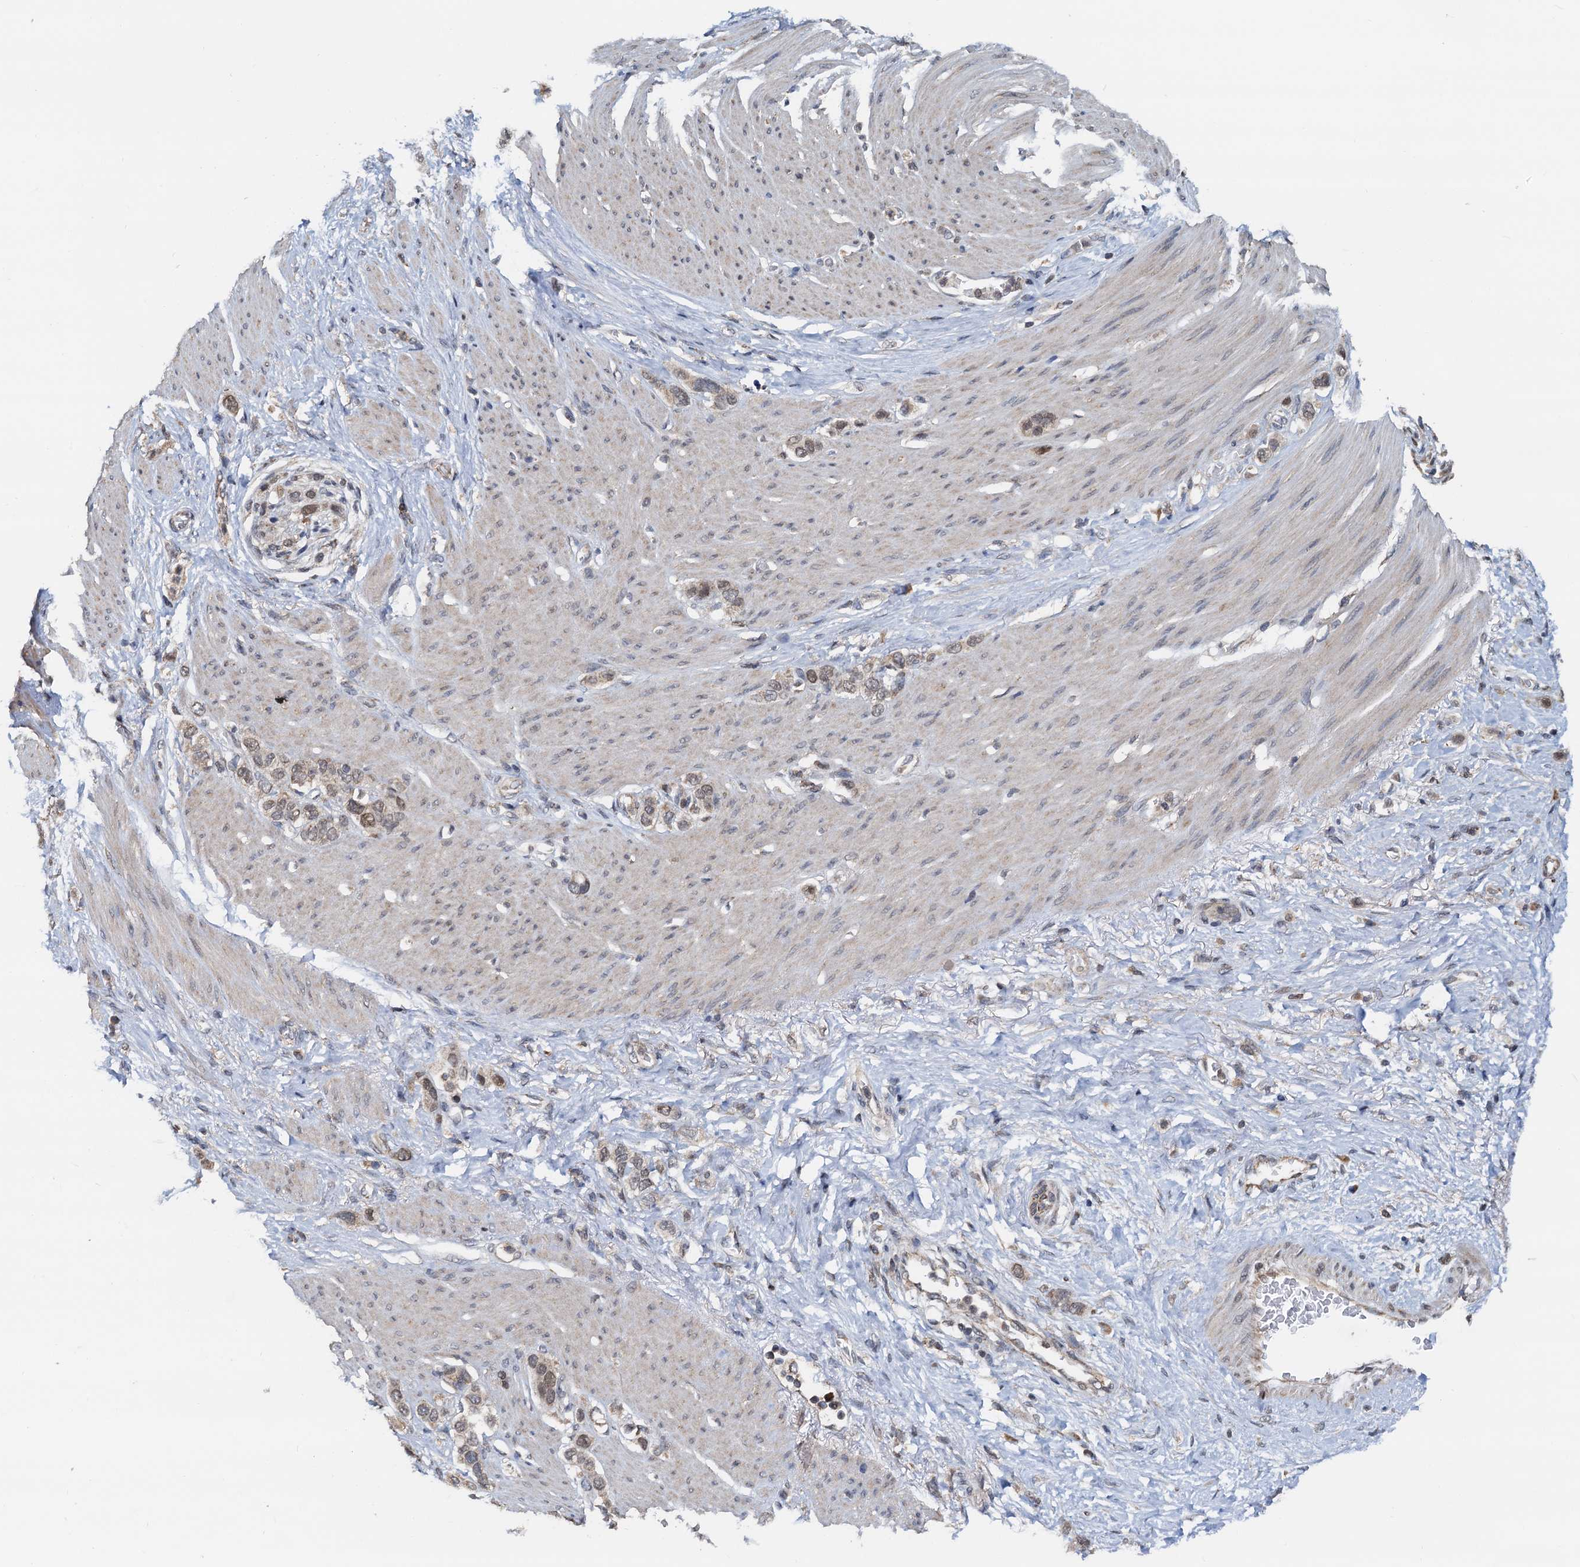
{"staining": {"intensity": "weak", "quantity": "25%-75%", "location": "cytoplasmic/membranous,nuclear"}, "tissue": "stomach cancer", "cell_type": "Tumor cells", "image_type": "cancer", "snomed": [{"axis": "morphology", "description": "Adenocarcinoma, NOS"}, {"axis": "morphology", "description": "Adenocarcinoma, High grade"}, {"axis": "topography", "description": "Stomach, upper"}, {"axis": "topography", "description": "Stomach, lower"}], "caption": "DAB (3,3'-diaminobenzidine) immunohistochemical staining of stomach cancer exhibits weak cytoplasmic/membranous and nuclear protein staining in about 25%-75% of tumor cells.", "gene": "MCMBP", "patient": {"sex": "female", "age": 65}}